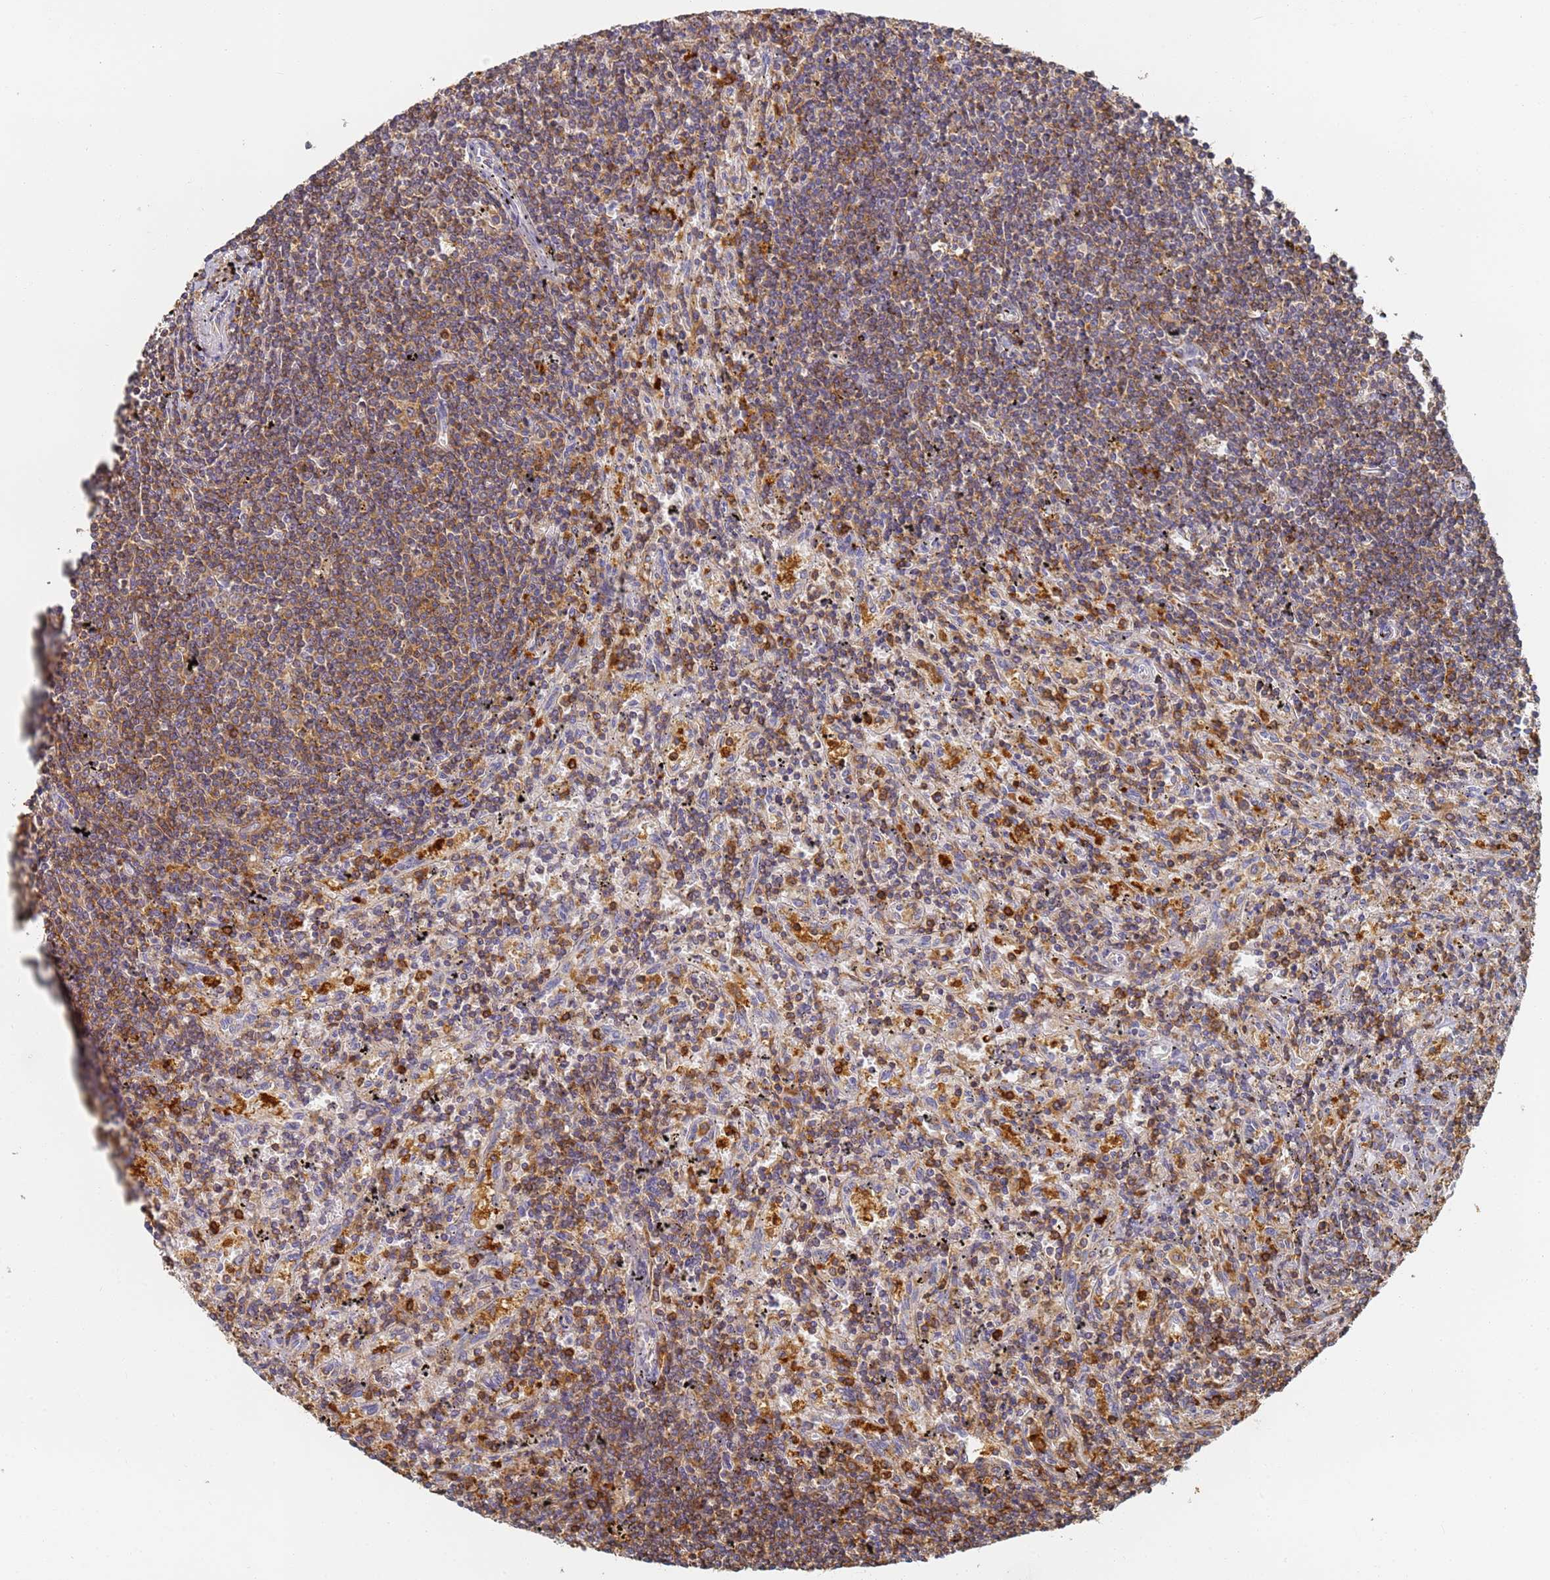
{"staining": {"intensity": "moderate", "quantity": "25%-75%", "location": "cytoplasmic/membranous"}, "tissue": "lymphoma", "cell_type": "Tumor cells", "image_type": "cancer", "snomed": [{"axis": "morphology", "description": "Malignant lymphoma, non-Hodgkin's type, Low grade"}, {"axis": "topography", "description": "Spleen"}], "caption": "Immunohistochemistry histopathology image of human low-grade malignant lymphoma, non-Hodgkin's type stained for a protein (brown), which reveals medium levels of moderate cytoplasmic/membranous staining in approximately 25%-75% of tumor cells.", "gene": "BIN2", "patient": {"sex": "male", "age": 76}}